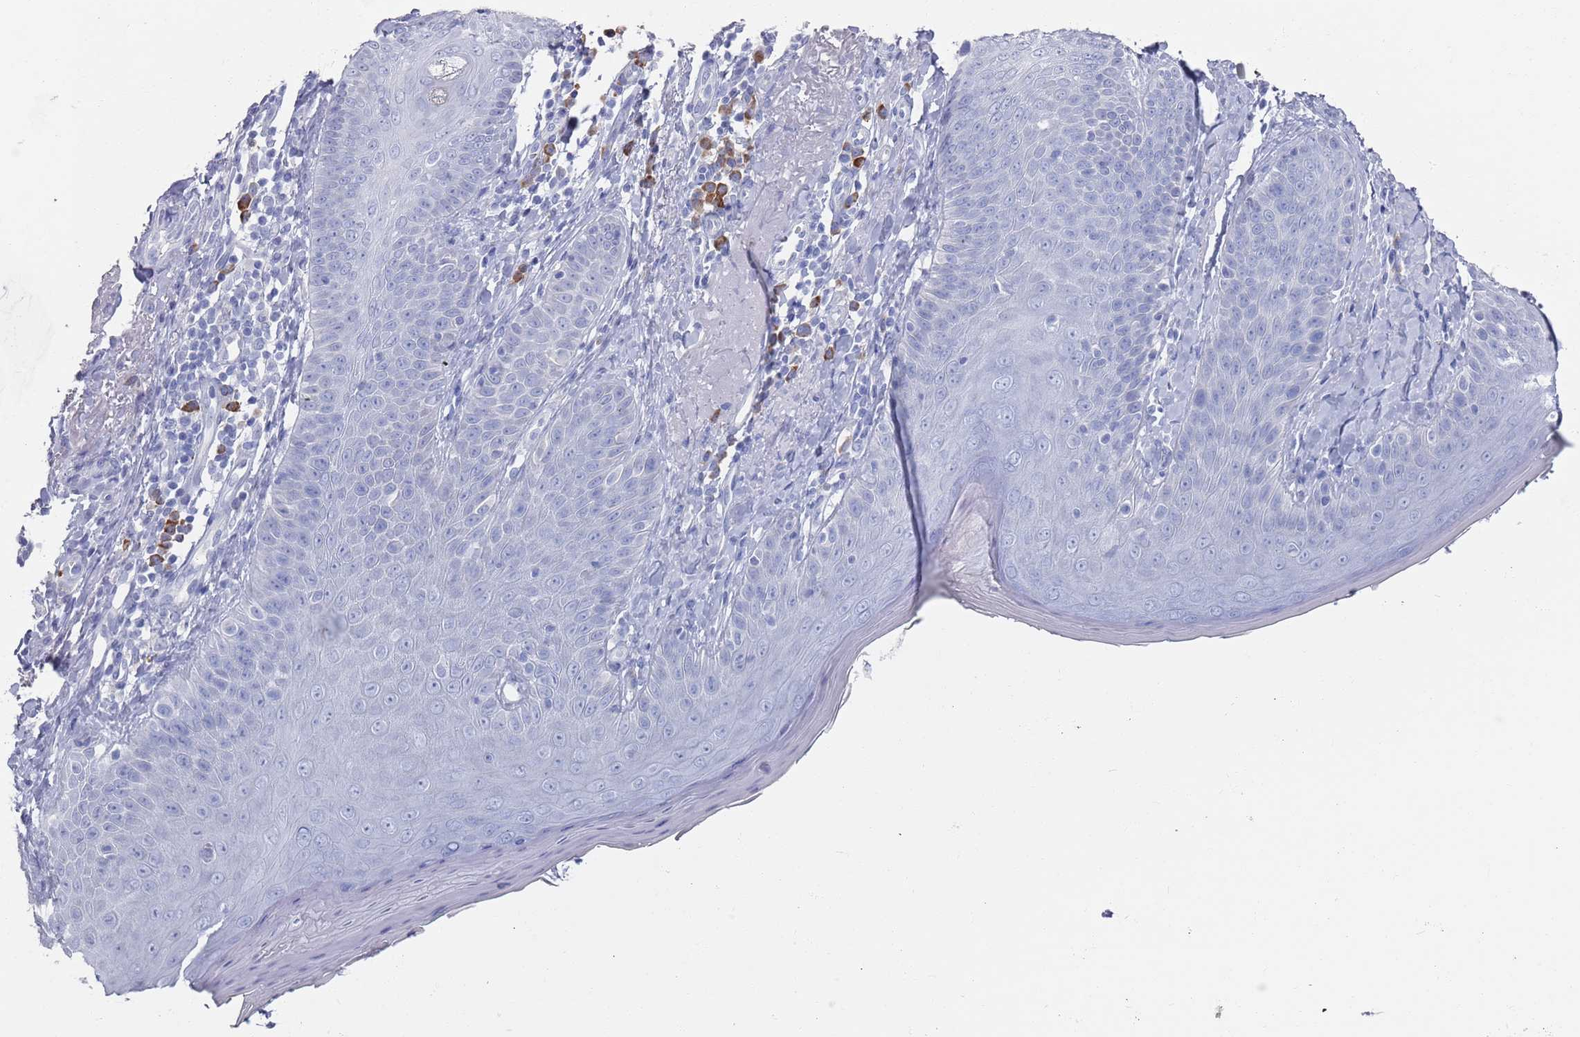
{"staining": {"intensity": "negative", "quantity": "none", "location": "none"}, "tissue": "skin", "cell_type": "Fibroblasts", "image_type": "normal", "snomed": [{"axis": "morphology", "description": "Normal tissue, NOS"}, {"axis": "topography", "description": "Skin"}], "caption": "Skin stained for a protein using immunohistochemistry (IHC) demonstrates no expression fibroblasts.", "gene": "MAT1A", "patient": {"sex": "male", "age": 57}}